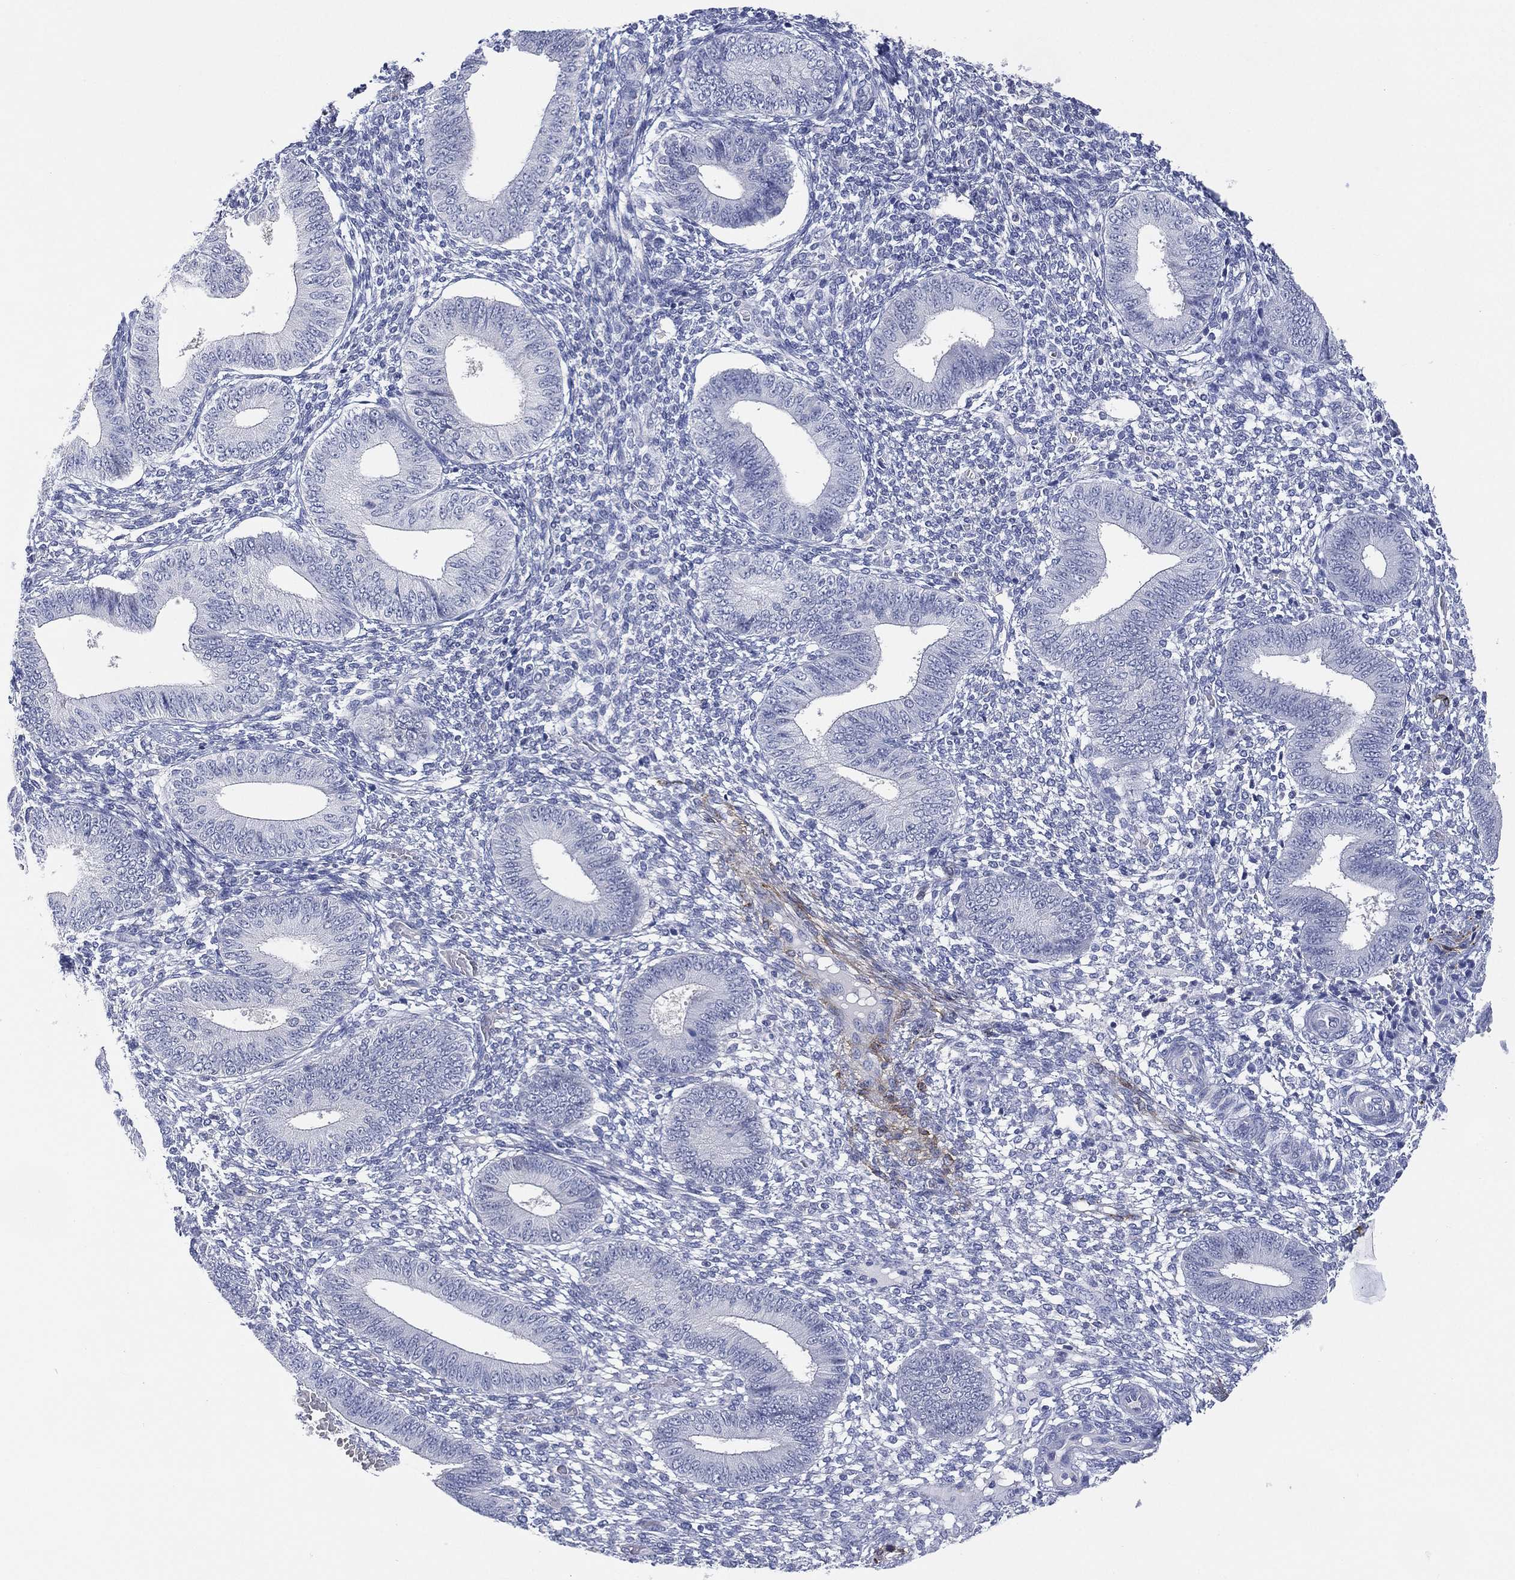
{"staining": {"intensity": "negative", "quantity": "none", "location": "none"}, "tissue": "endometrium", "cell_type": "Cells in endometrial stroma", "image_type": "normal", "snomed": [{"axis": "morphology", "description": "Normal tissue, NOS"}, {"axis": "topography", "description": "Endometrium"}], "caption": "Immunohistochemistry (IHC) image of normal endometrium stained for a protein (brown), which exhibits no positivity in cells in endometrial stroma.", "gene": "C5orf46", "patient": {"sex": "female", "age": 42}}